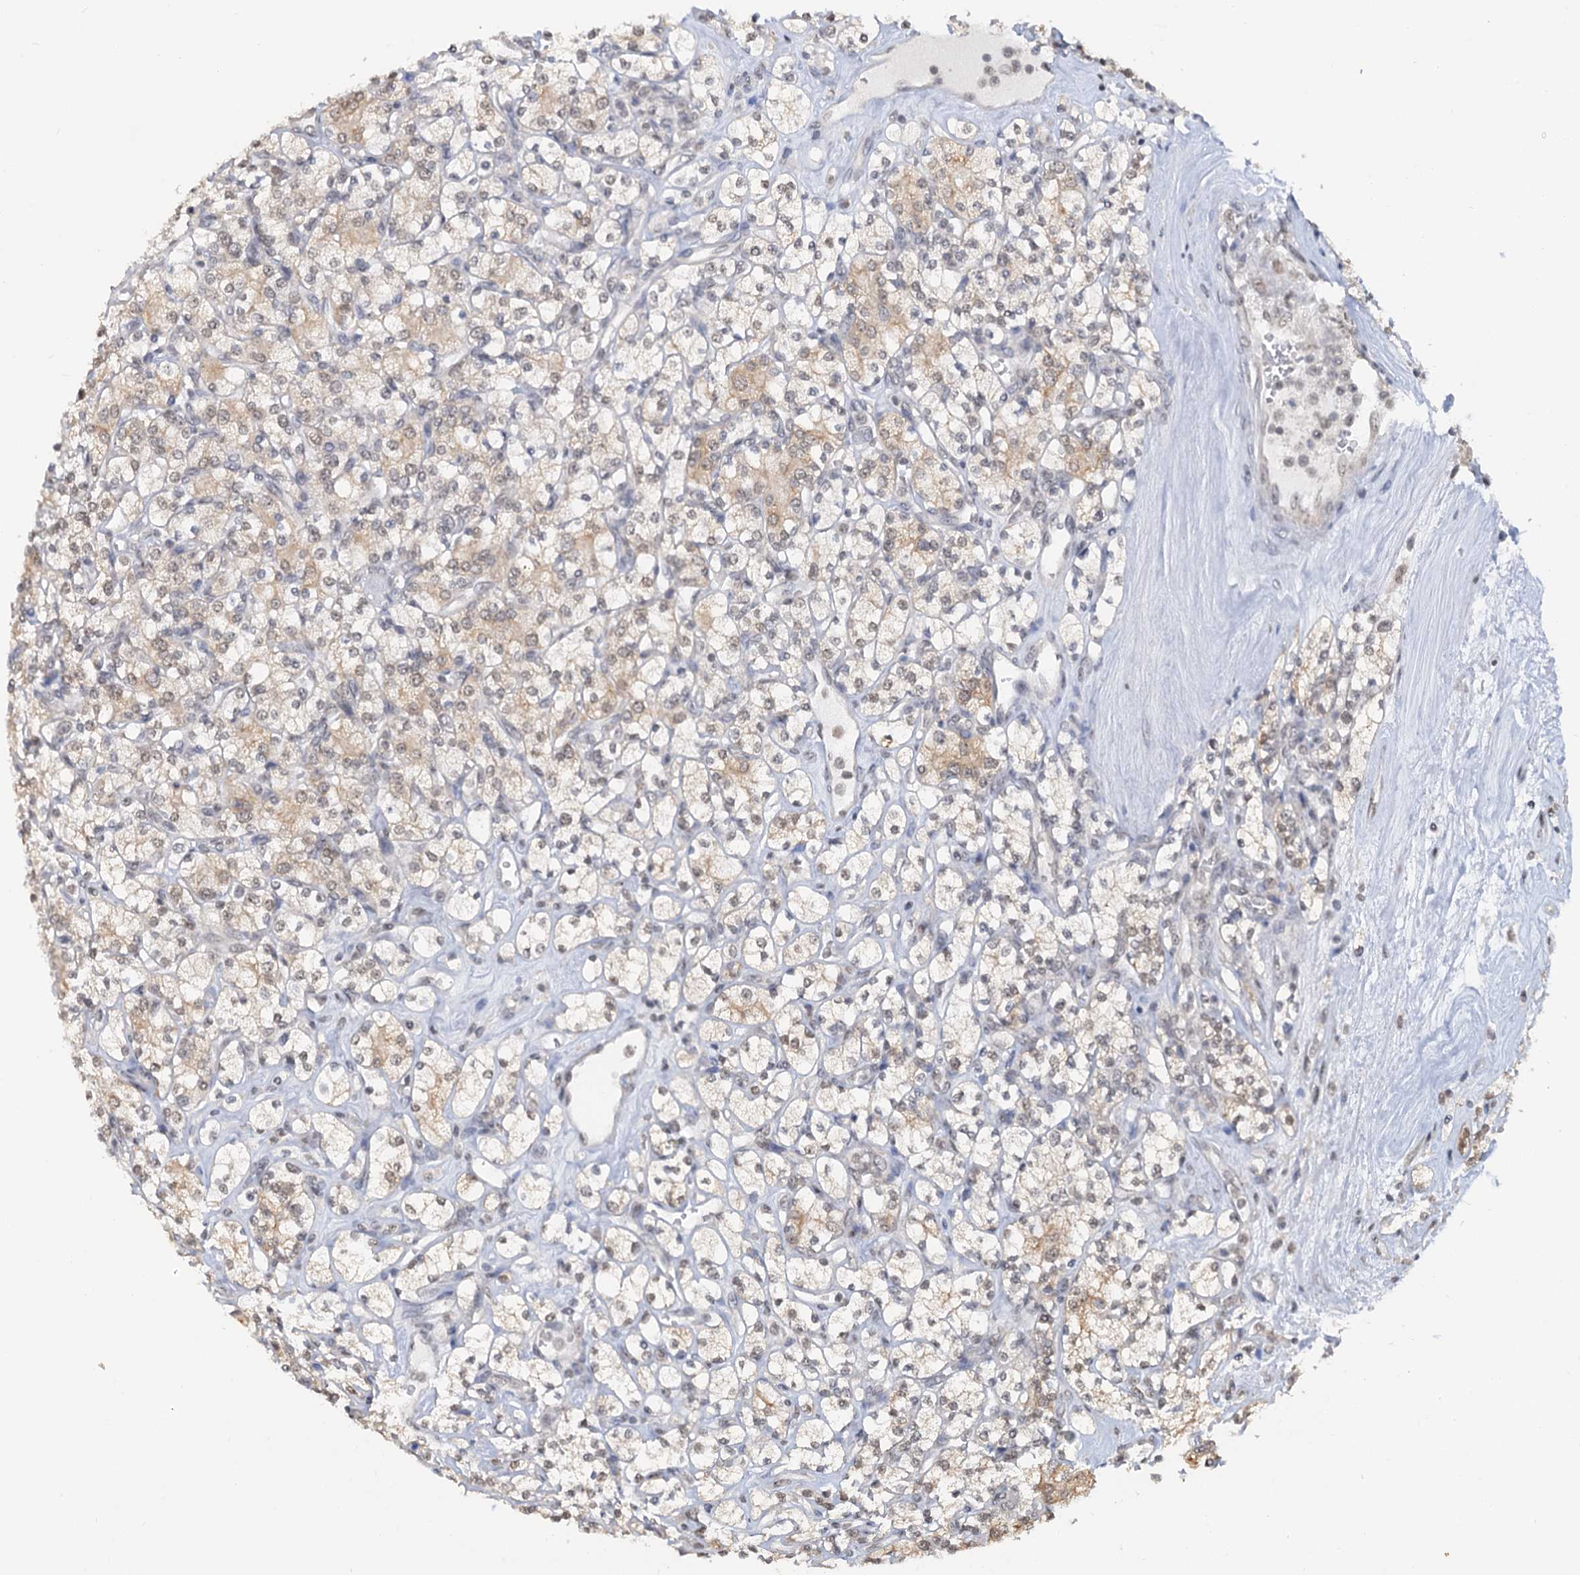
{"staining": {"intensity": "weak", "quantity": "25%-75%", "location": "cytoplasmic/membranous,nuclear"}, "tissue": "renal cancer", "cell_type": "Tumor cells", "image_type": "cancer", "snomed": [{"axis": "morphology", "description": "Adenocarcinoma, NOS"}, {"axis": "topography", "description": "Kidney"}], "caption": "Renal cancer stained with a protein marker reveals weak staining in tumor cells.", "gene": "NAT10", "patient": {"sex": "male", "age": 77}}